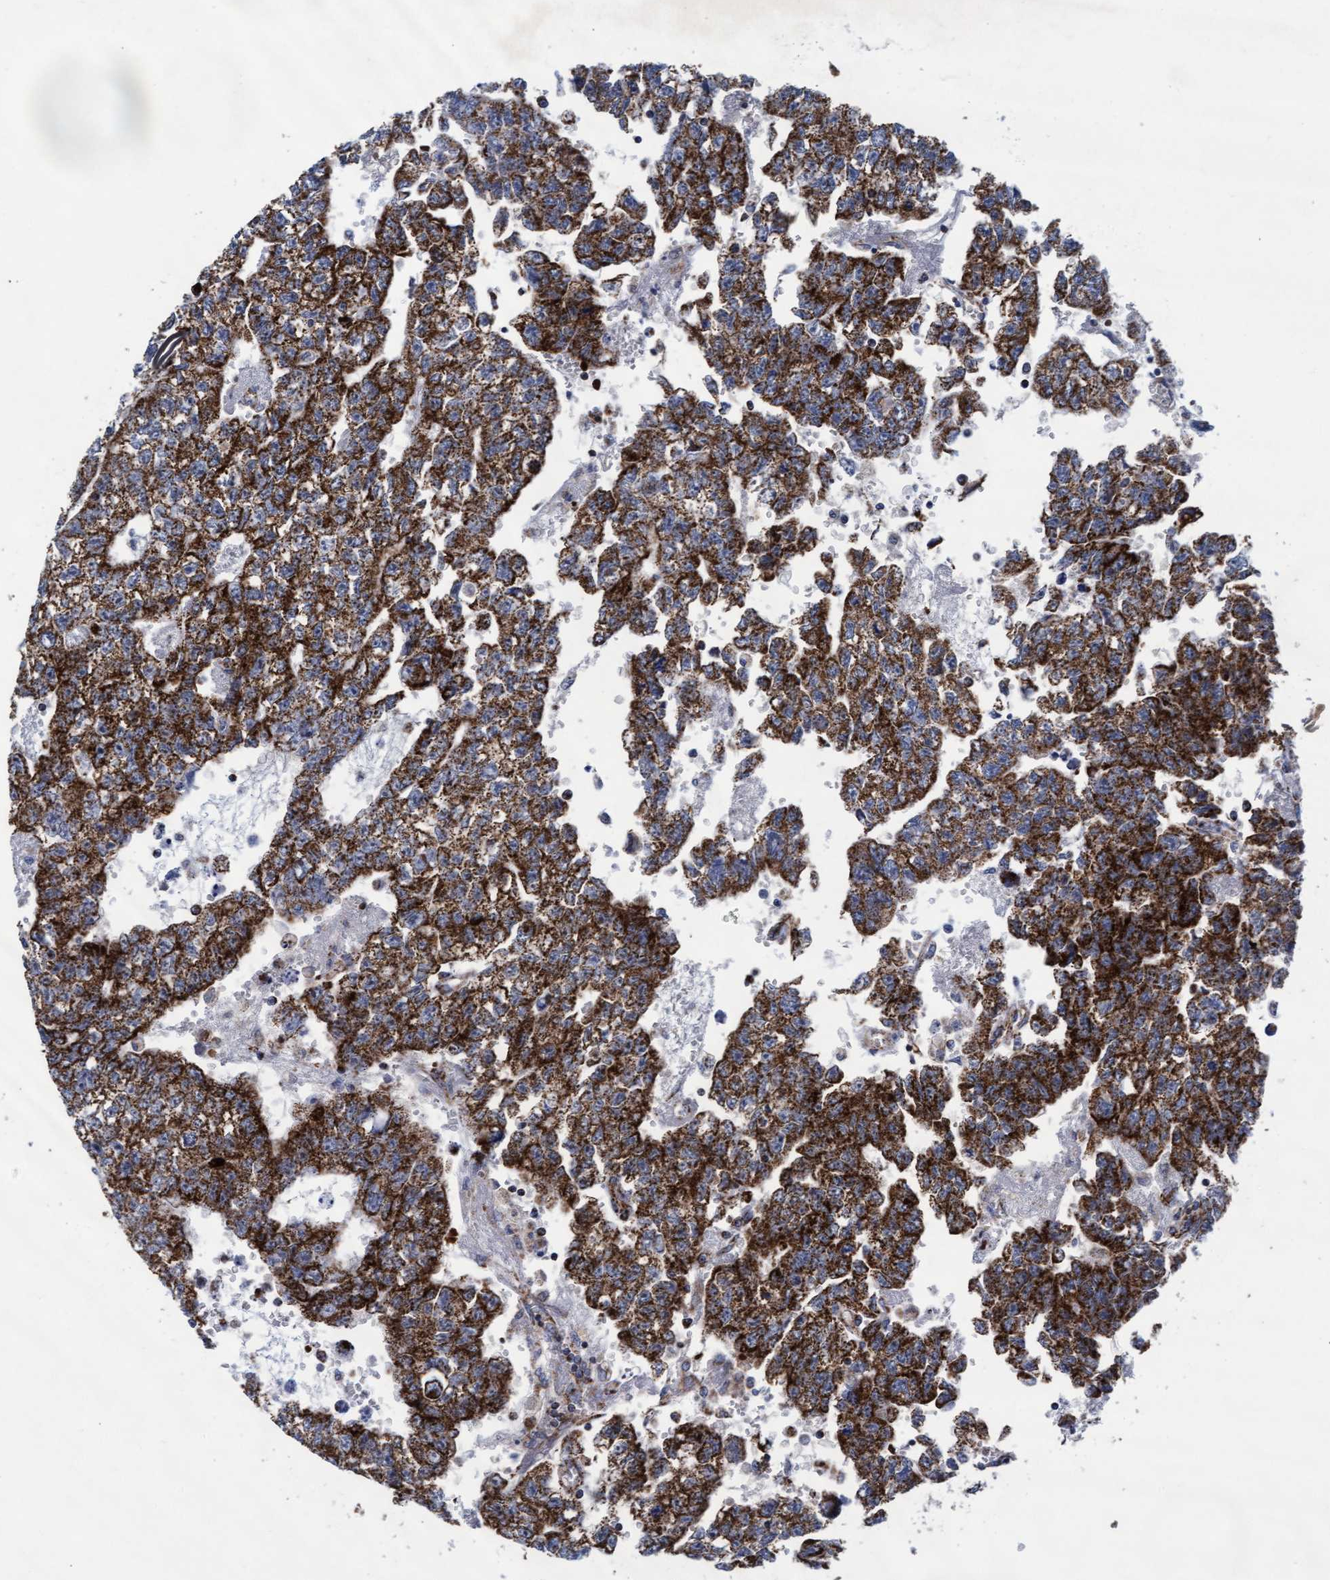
{"staining": {"intensity": "strong", "quantity": ">75%", "location": "cytoplasmic/membranous"}, "tissue": "testis cancer", "cell_type": "Tumor cells", "image_type": "cancer", "snomed": [{"axis": "morphology", "description": "Seminoma, NOS"}, {"axis": "morphology", "description": "Carcinoma, Embryonal, NOS"}, {"axis": "topography", "description": "Testis"}], "caption": "A brown stain highlights strong cytoplasmic/membranous staining of a protein in human testis cancer (seminoma) tumor cells. (brown staining indicates protein expression, while blue staining denotes nuclei).", "gene": "MRPL38", "patient": {"sex": "male", "age": 38}}